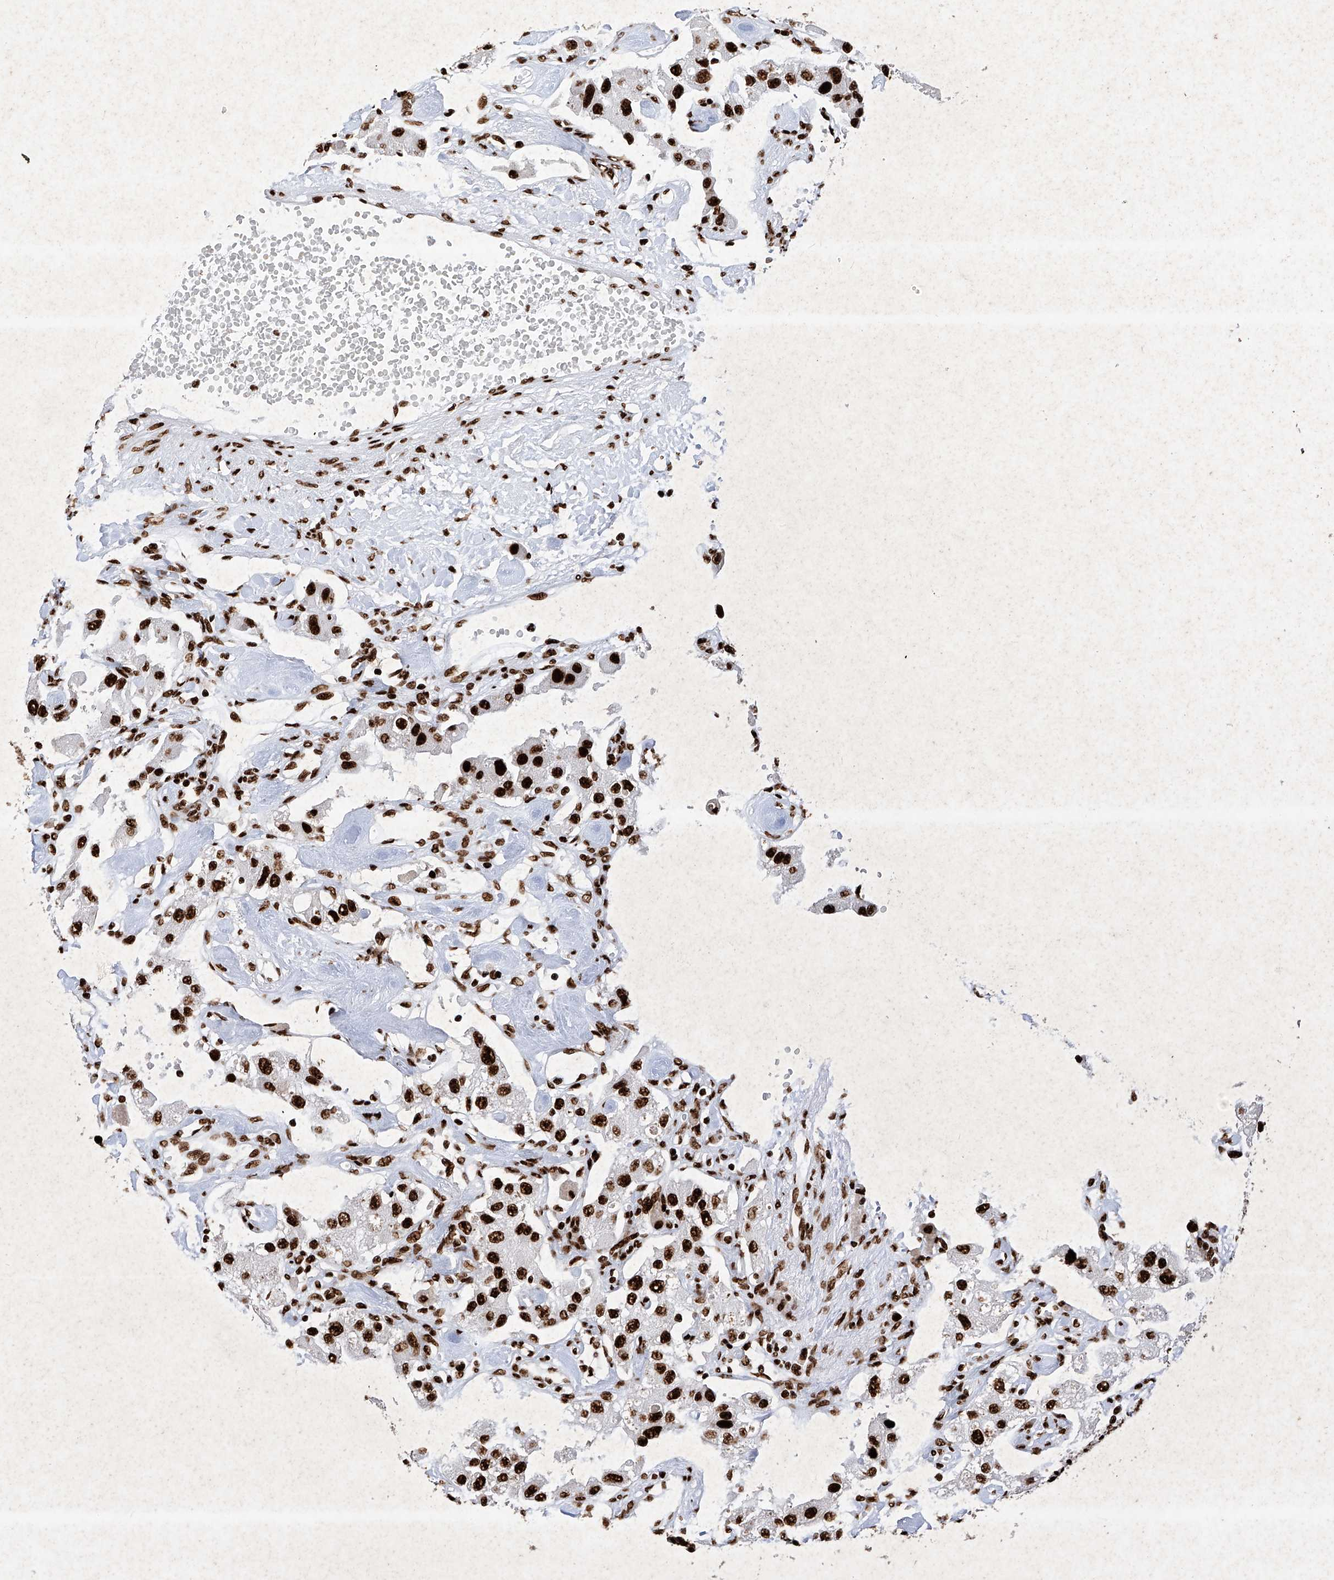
{"staining": {"intensity": "strong", "quantity": ">75%", "location": "nuclear"}, "tissue": "carcinoid", "cell_type": "Tumor cells", "image_type": "cancer", "snomed": [{"axis": "morphology", "description": "Carcinoid, malignant, NOS"}, {"axis": "topography", "description": "Pancreas"}], "caption": "There is high levels of strong nuclear staining in tumor cells of carcinoid (malignant), as demonstrated by immunohistochemical staining (brown color).", "gene": "SRSF6", "patient": {"sex": "male", "age": 41}}